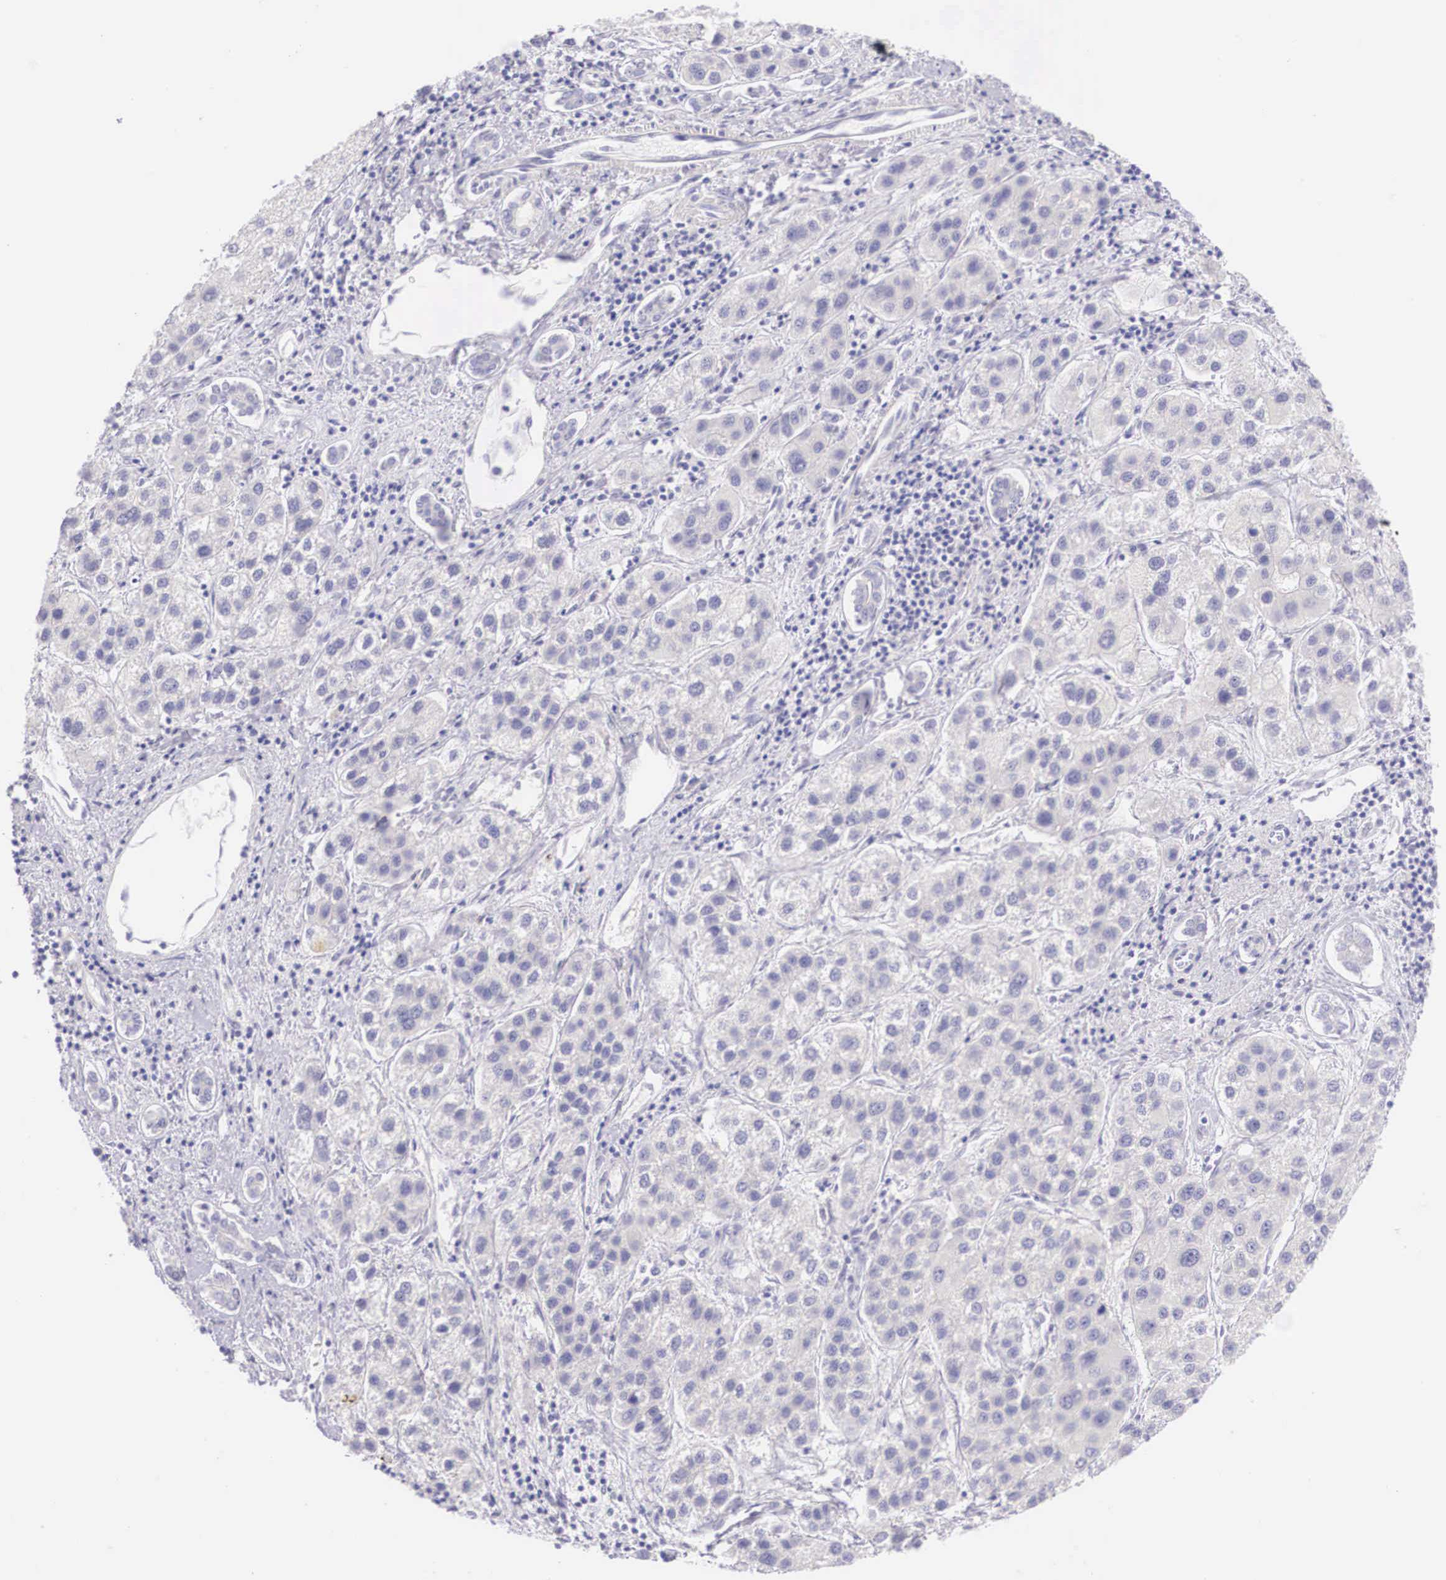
{"staining": {"intensity": "negative", "quantity": "none", "location": "none"}, "tissue": "liver cancer", "cell_type": "Tumor cells", "image_type": "cancer", "snomed": [{"axis": "morphology", "description": "Carcinoma, Hepatocellular, NOS"}, {"axis": "topography", "description": "Liver"}], "caption": "An image of liver hepatocellular carcinoma stained for a protein shows no brown staining in tumor cells.", "gene": "BCL6", "patient": {"sex": "female", "age": 85}}